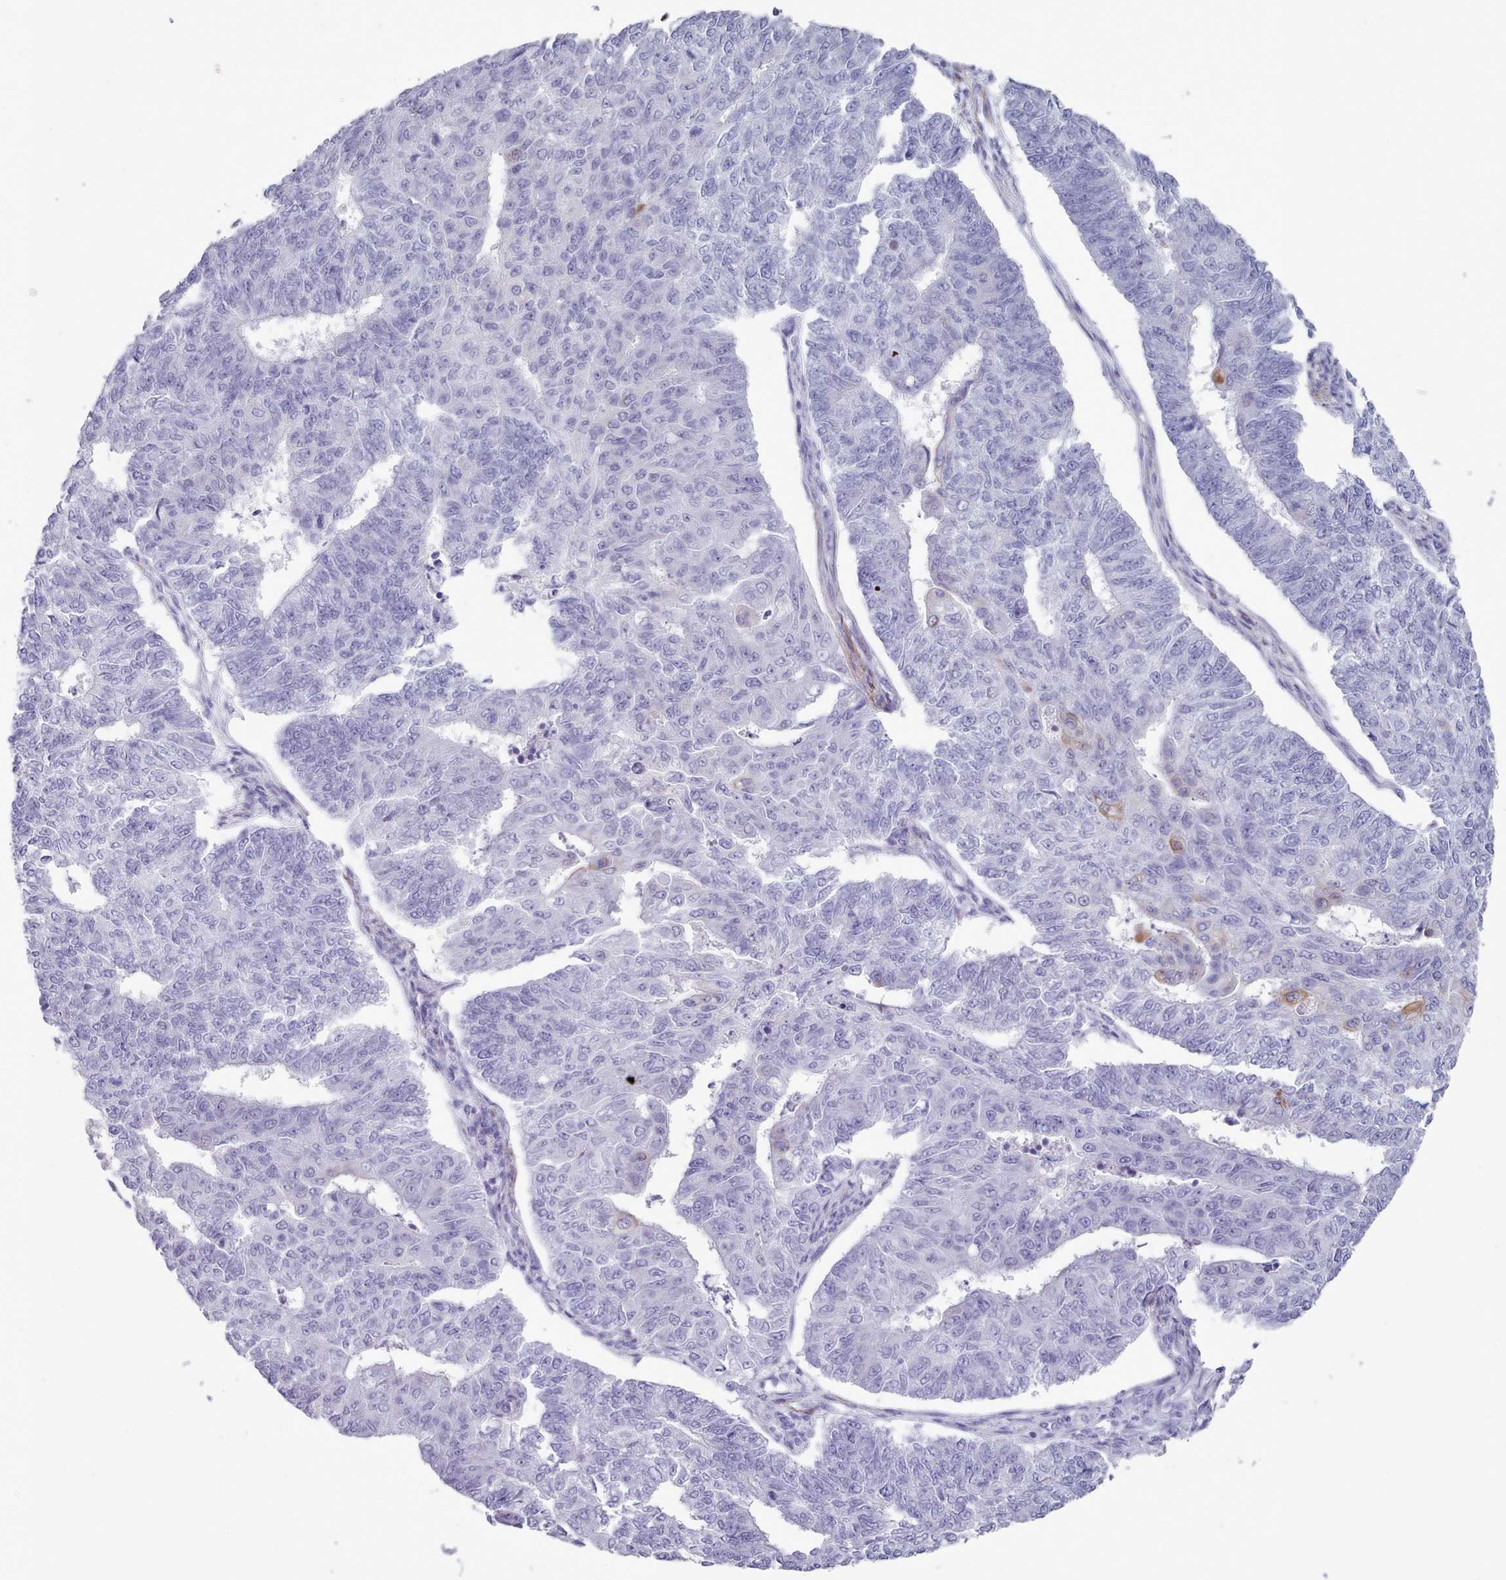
{"staining": {"intensity": "negative", "quantity": "none", "location": "none"}, "tissue": "endometrial cancer", "cell_type": "Tumor cells", "image_type": "cancer", "snomed": [{"axis": "morphology", "description": "Adenocarcinoma, NOS"}, {"axis": "topography", "description": "Endometrium"}], "caption": "The immunohistochemistry (IHC) photomicrograph has no significant staining in tumor cells of endometrial cancer tissue.", "gene": "FPGS", "patient": {"sex": "female", "age": 32}}